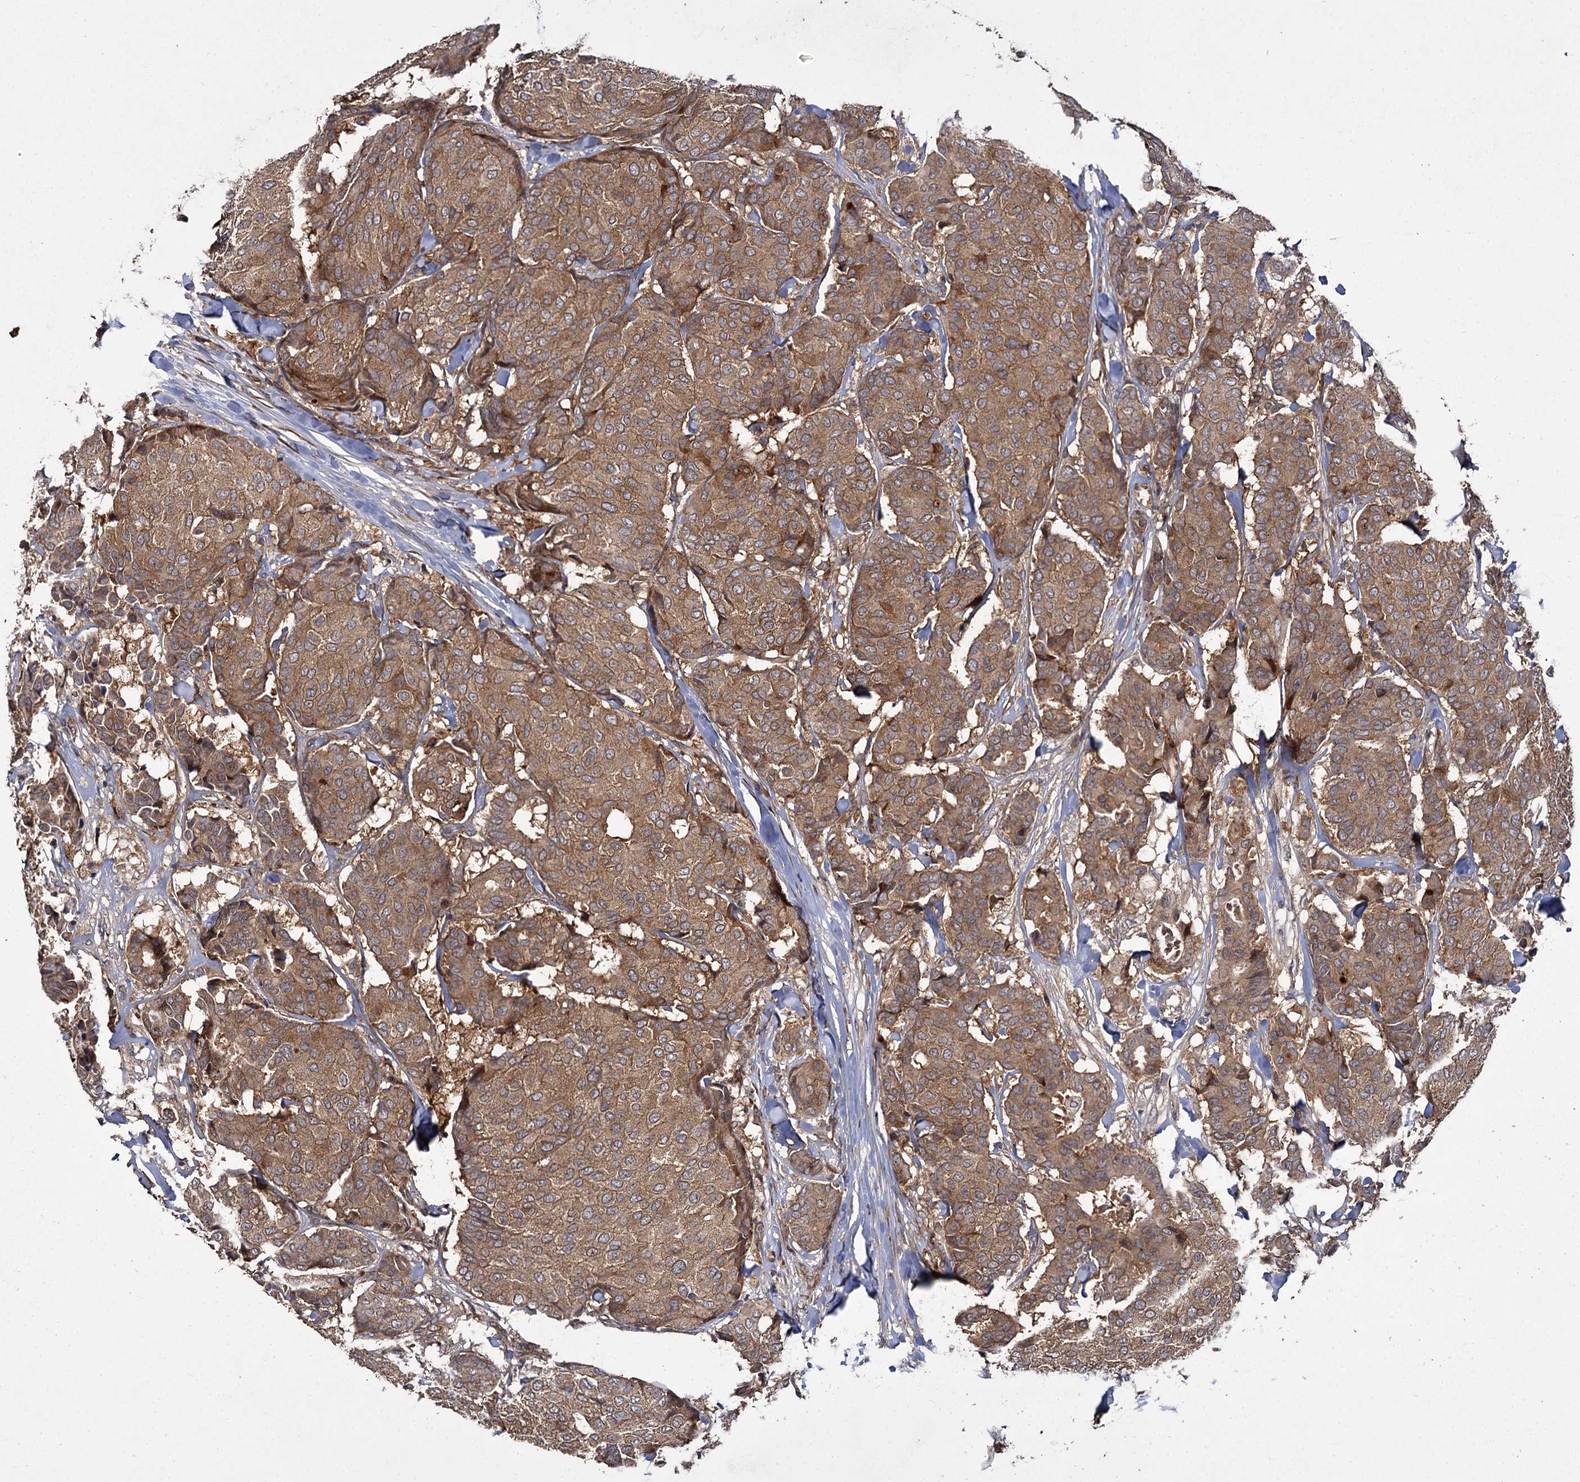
{"staining": {"intensity": "moderate", "quantity": ">75%", "location": "cytoplasmic/membranous"}, "tissue": "breast cancer", "cell_type": "Tumor cells", "image_type": "cancer", "snomed": [{"axis": "morphology", "description": "Duct carcinoma"}, {"axis": "topography", "description": "Breast"}], "caption": "Moderate cytoplasmic/membranous protein expression is appreciated in approximately >75% of tumor cells in intraductal carcinoma (breast). Nuclei are stained in blue.", "gene": "INPPL1", "patient": {"sex": "female", "age": 75}}